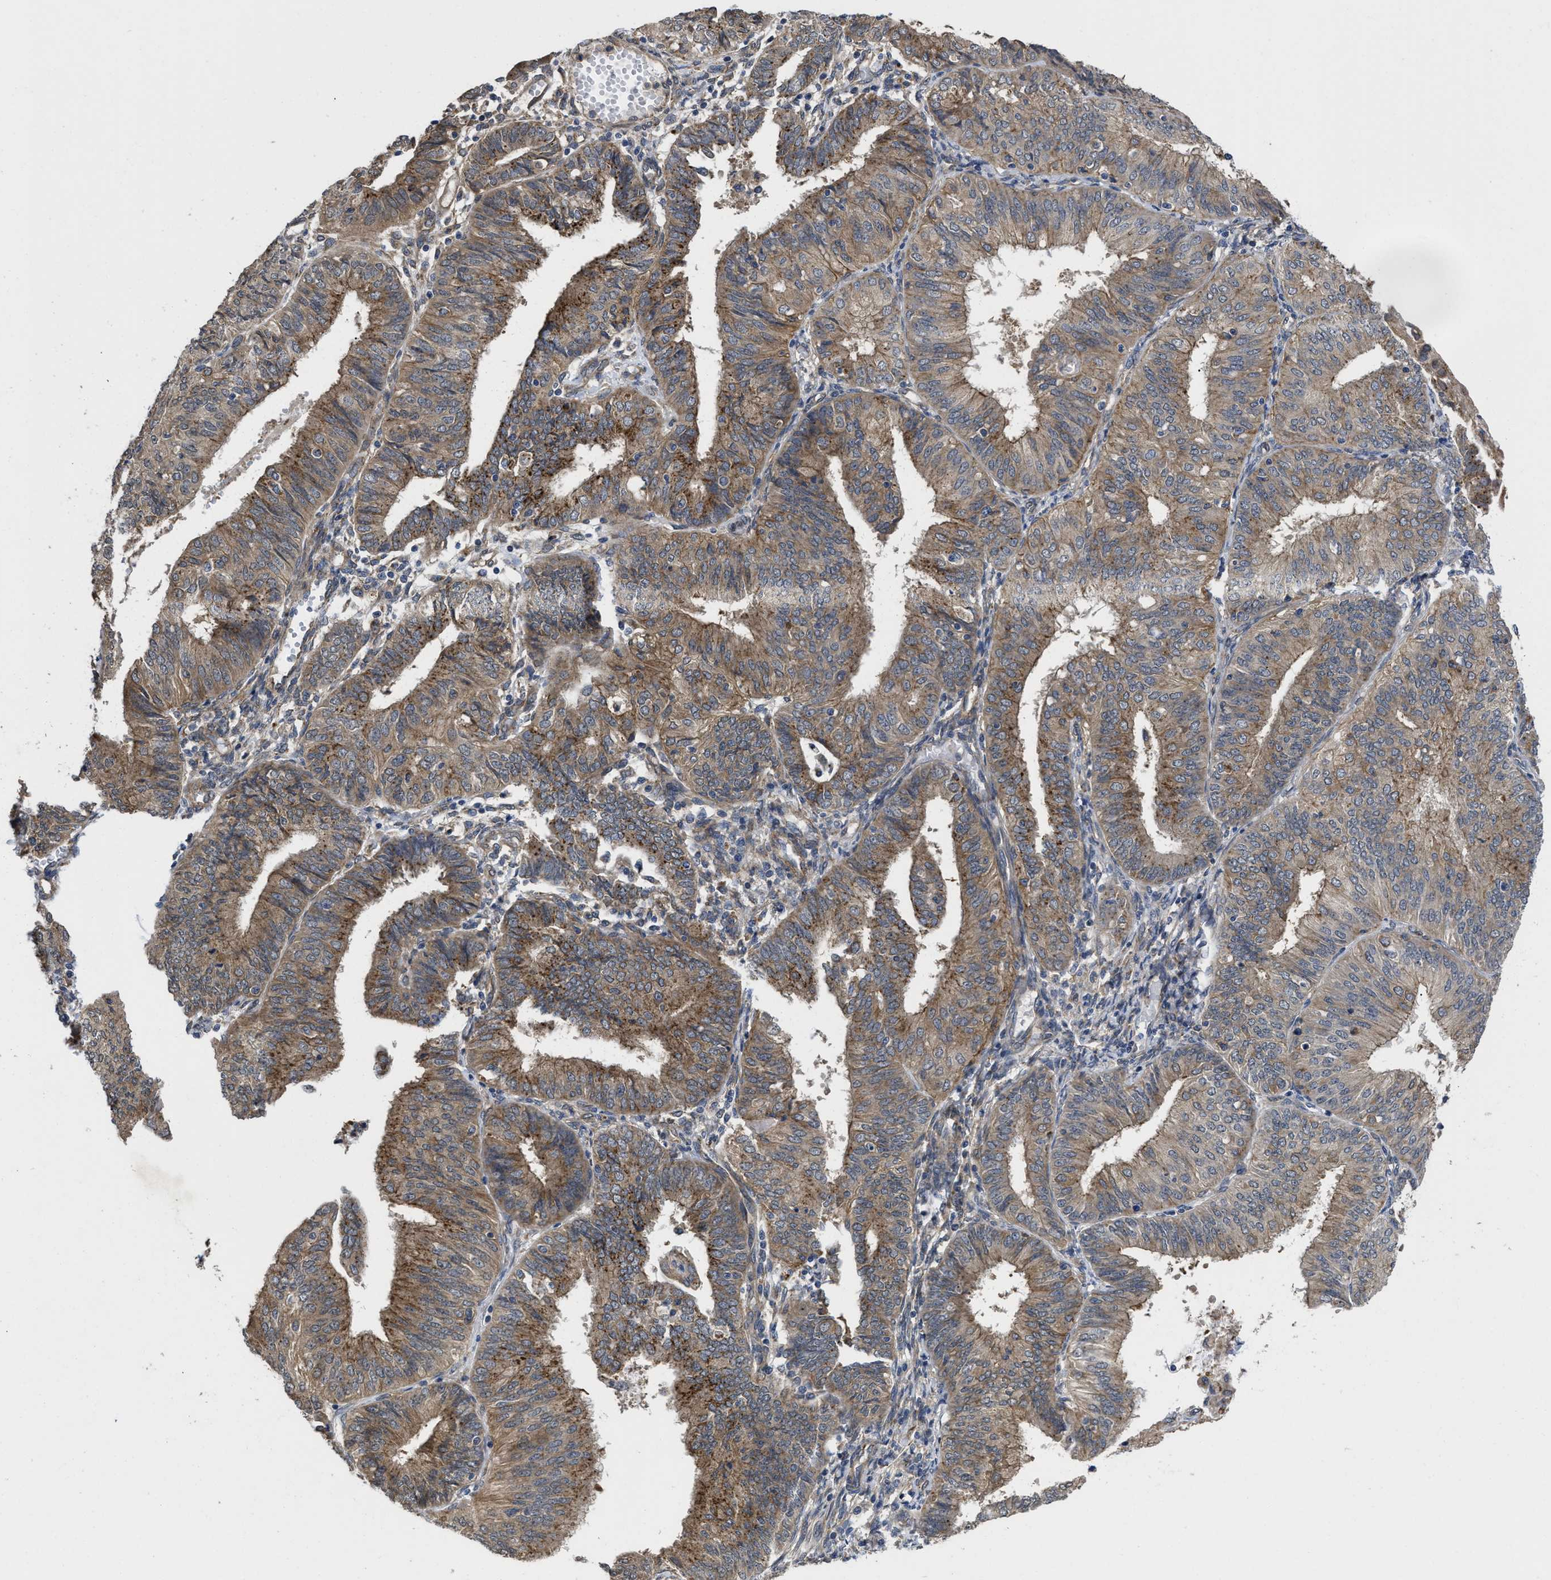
{"staining": {"intensity": "moderate", "quantity": ">75%", "location": "cytoplasmic/membranous"}, "tissue": "endometrial cancer", "cell_type": "Tumor cells", "image_type": "cancer", "snomed": [{"axis": "morphology", "description": "Adenocarcinoma, NOS"}, {"axis": "topography", "description": "Endometrium"}], "caption": "Endometrial cancer stained with a brown dye shows moderate cytoplasmic/membranous positive positivity in about >75% of tumor cells.", "gene": "PKD2", "patient": {"sex": "female", "age": 58}}